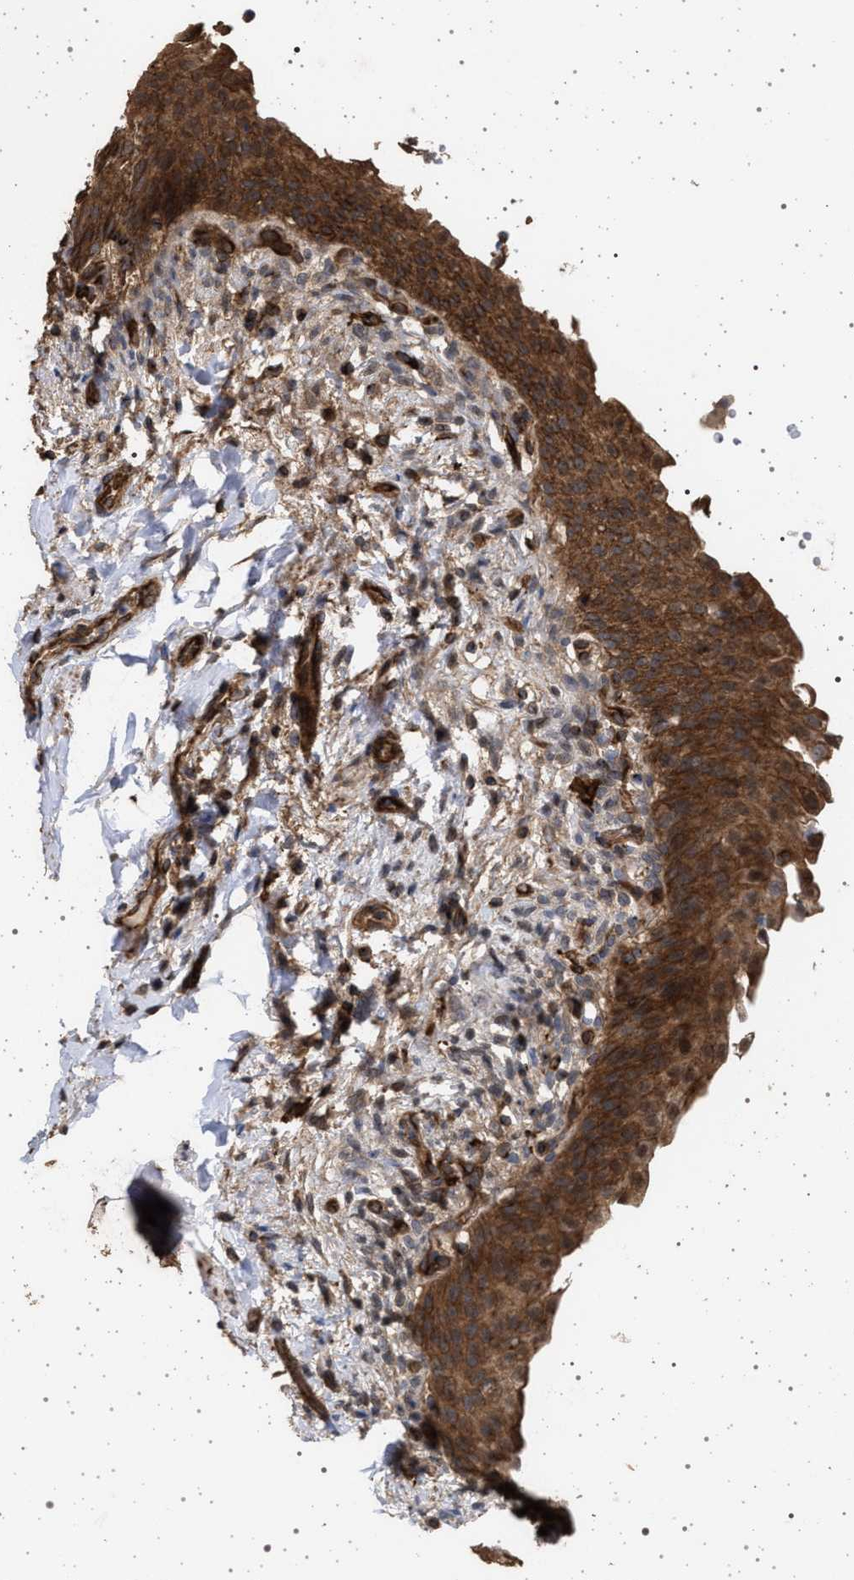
{"staining": {"intensity": "strong", "quantity": ">75%", "location": "cytoplasmic/membranous"}, "tissue": "urinary bladder", "cell_type": "Urothelial cells", "image_type": "normal", "snomed": [{"axis": "morphology", "description": "Normal tissue, NOS"}, {"axis": "topography", "description": "Urinary bladder"}], "caption": "Immunohistochemical staining of unremarkable urinary bladder demonstrates strong cytoplasmic/membranous protein positivity in about >75% of urothelial cells.", "gene": "IFT20", "patient": {"sex": "female", "age": 60}}